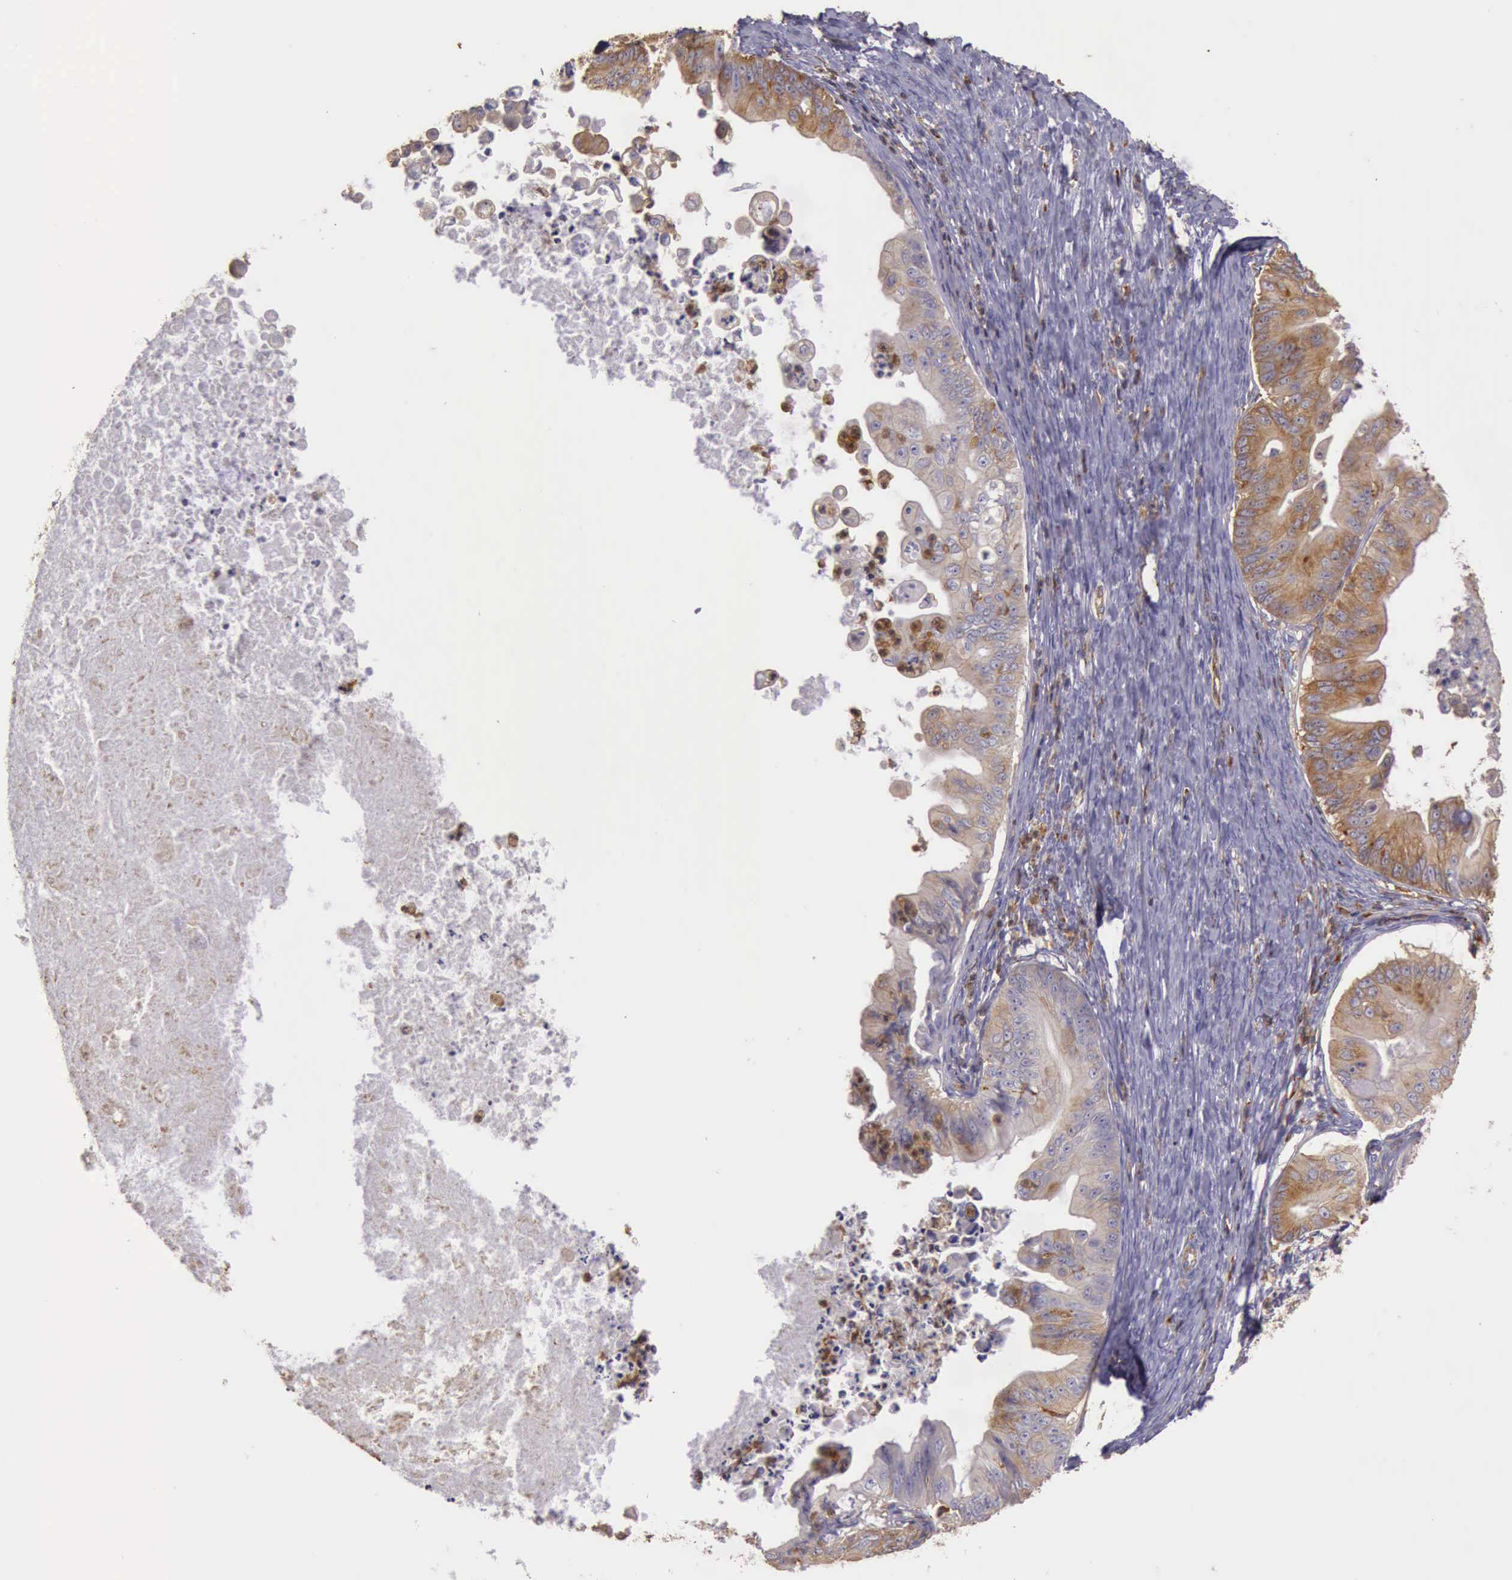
{"staining": {"intensity": "moderate", "quantity": ">75%", "location": "cytoplasmic/membranous"}, "tissue": "ovarian cancer", "cell_type": "Tumor cells", "image_type": "cancer", "snomed": [{"axis": "morphology", "description": "Cystadenocarcinoma, mucinous, NOS"}, {"axis": "topography", "description": "Ovary"}], "caption": "Ovarian mucinous cystadenocarcinoma tissue displays moderate cytoplasmic/membranous positivity in about >75% of tumor cells", "gene": "ARHGAP4", "patient": {"sex": "female", "age": 37}}